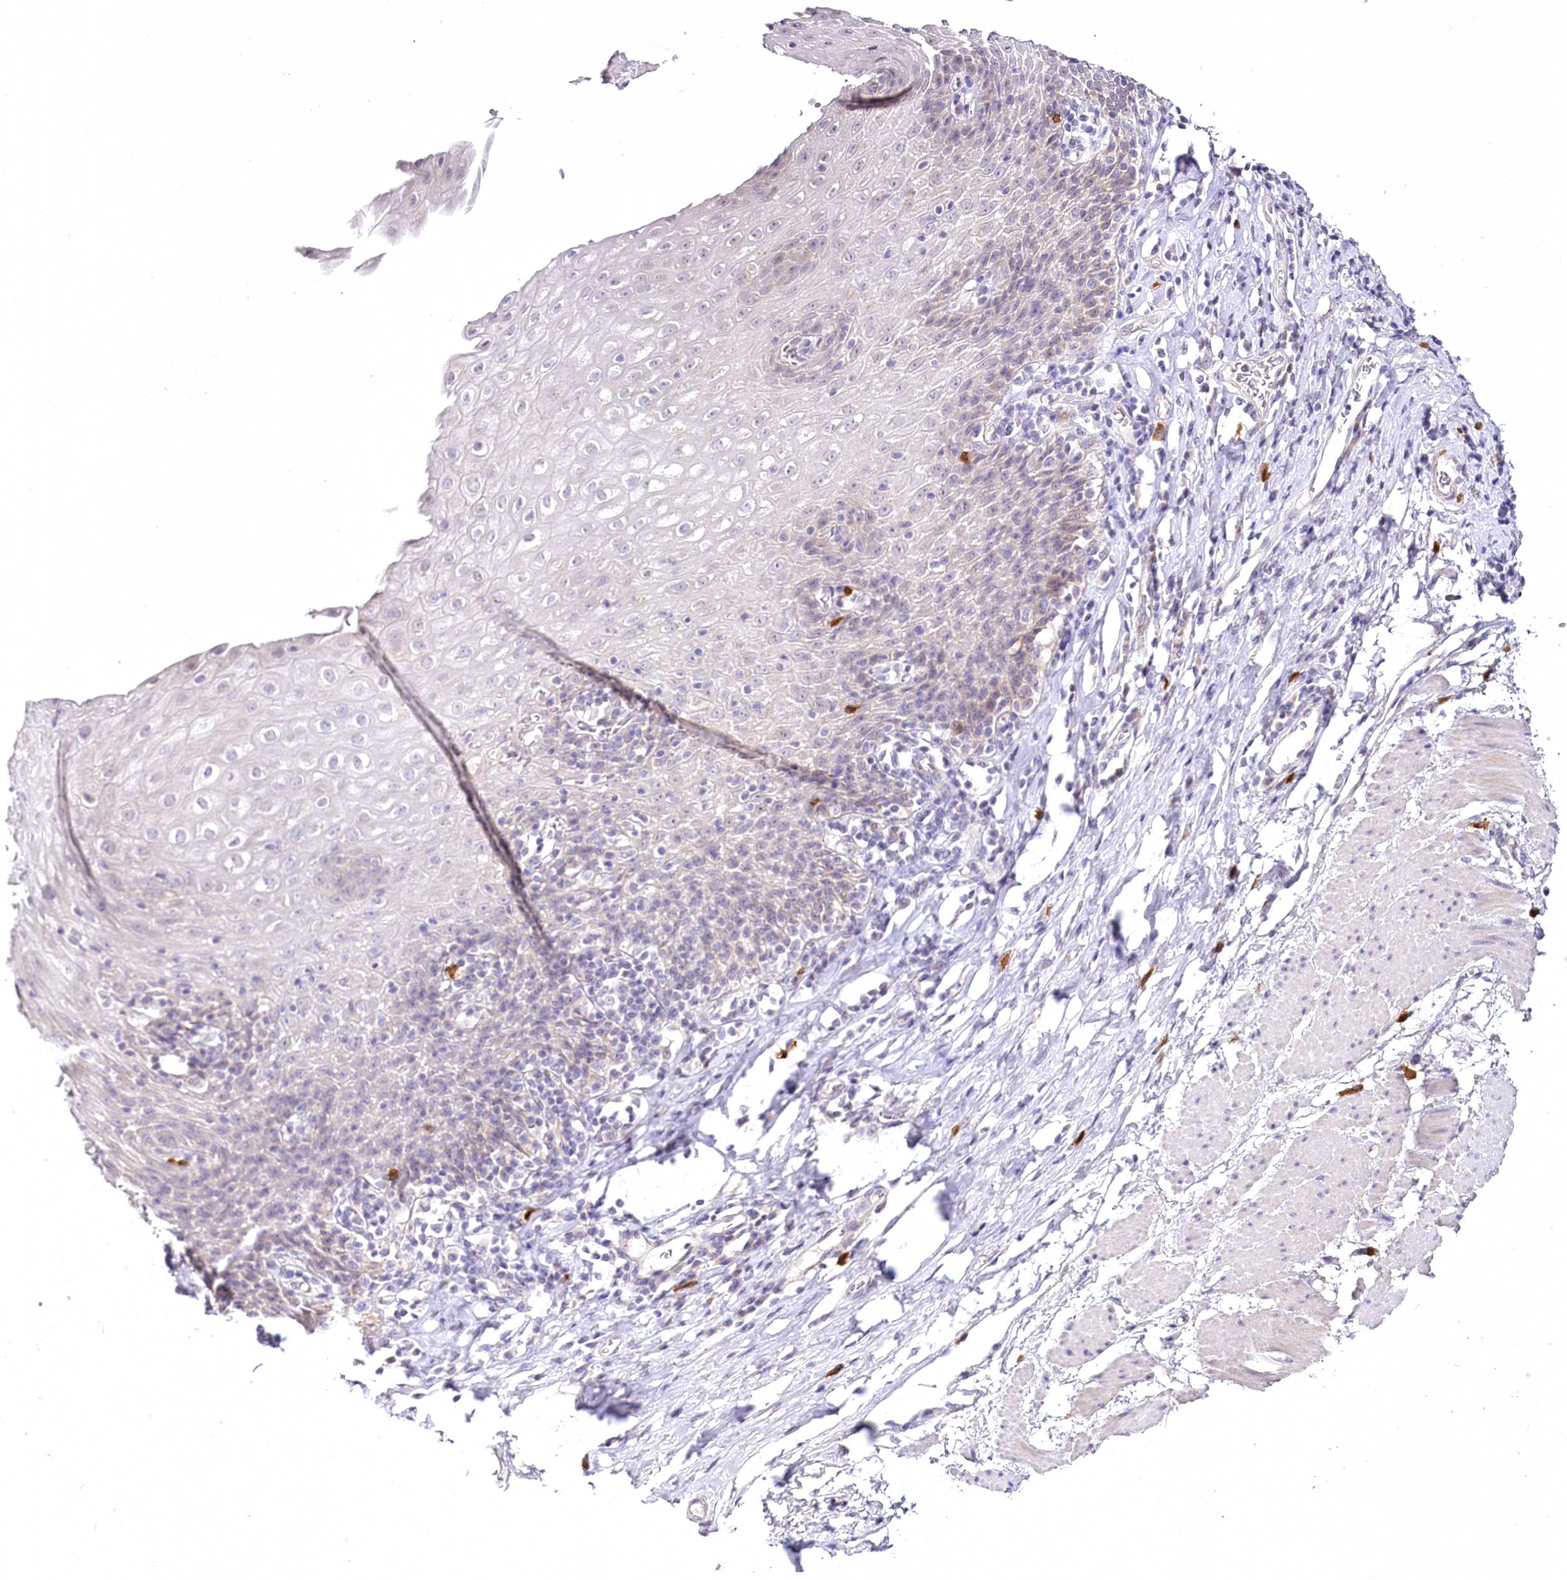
{"staining": {"intensity": "weak", "quantity": "25%-75%", "location": "cytoplasmic/membranous,nuclear"}, "tissue": "esophagus", "cell_type": "Squamous epithelial cells", "image_type": "normal", "snomed": [{"axis": "morphology", "description": "Normal tissue, NOS"}, {"axis": "topography", "description": "Esophagus"}], "caption": "IHC (DAB) staining of unremarkable esophagus reveals weak cytoplasmic/membranous,nuclear protein staining in about 25%-75% of squamous epithelial cells.", "gene": "VWA5A", "patient": {"sex": "female", "age": 61}}